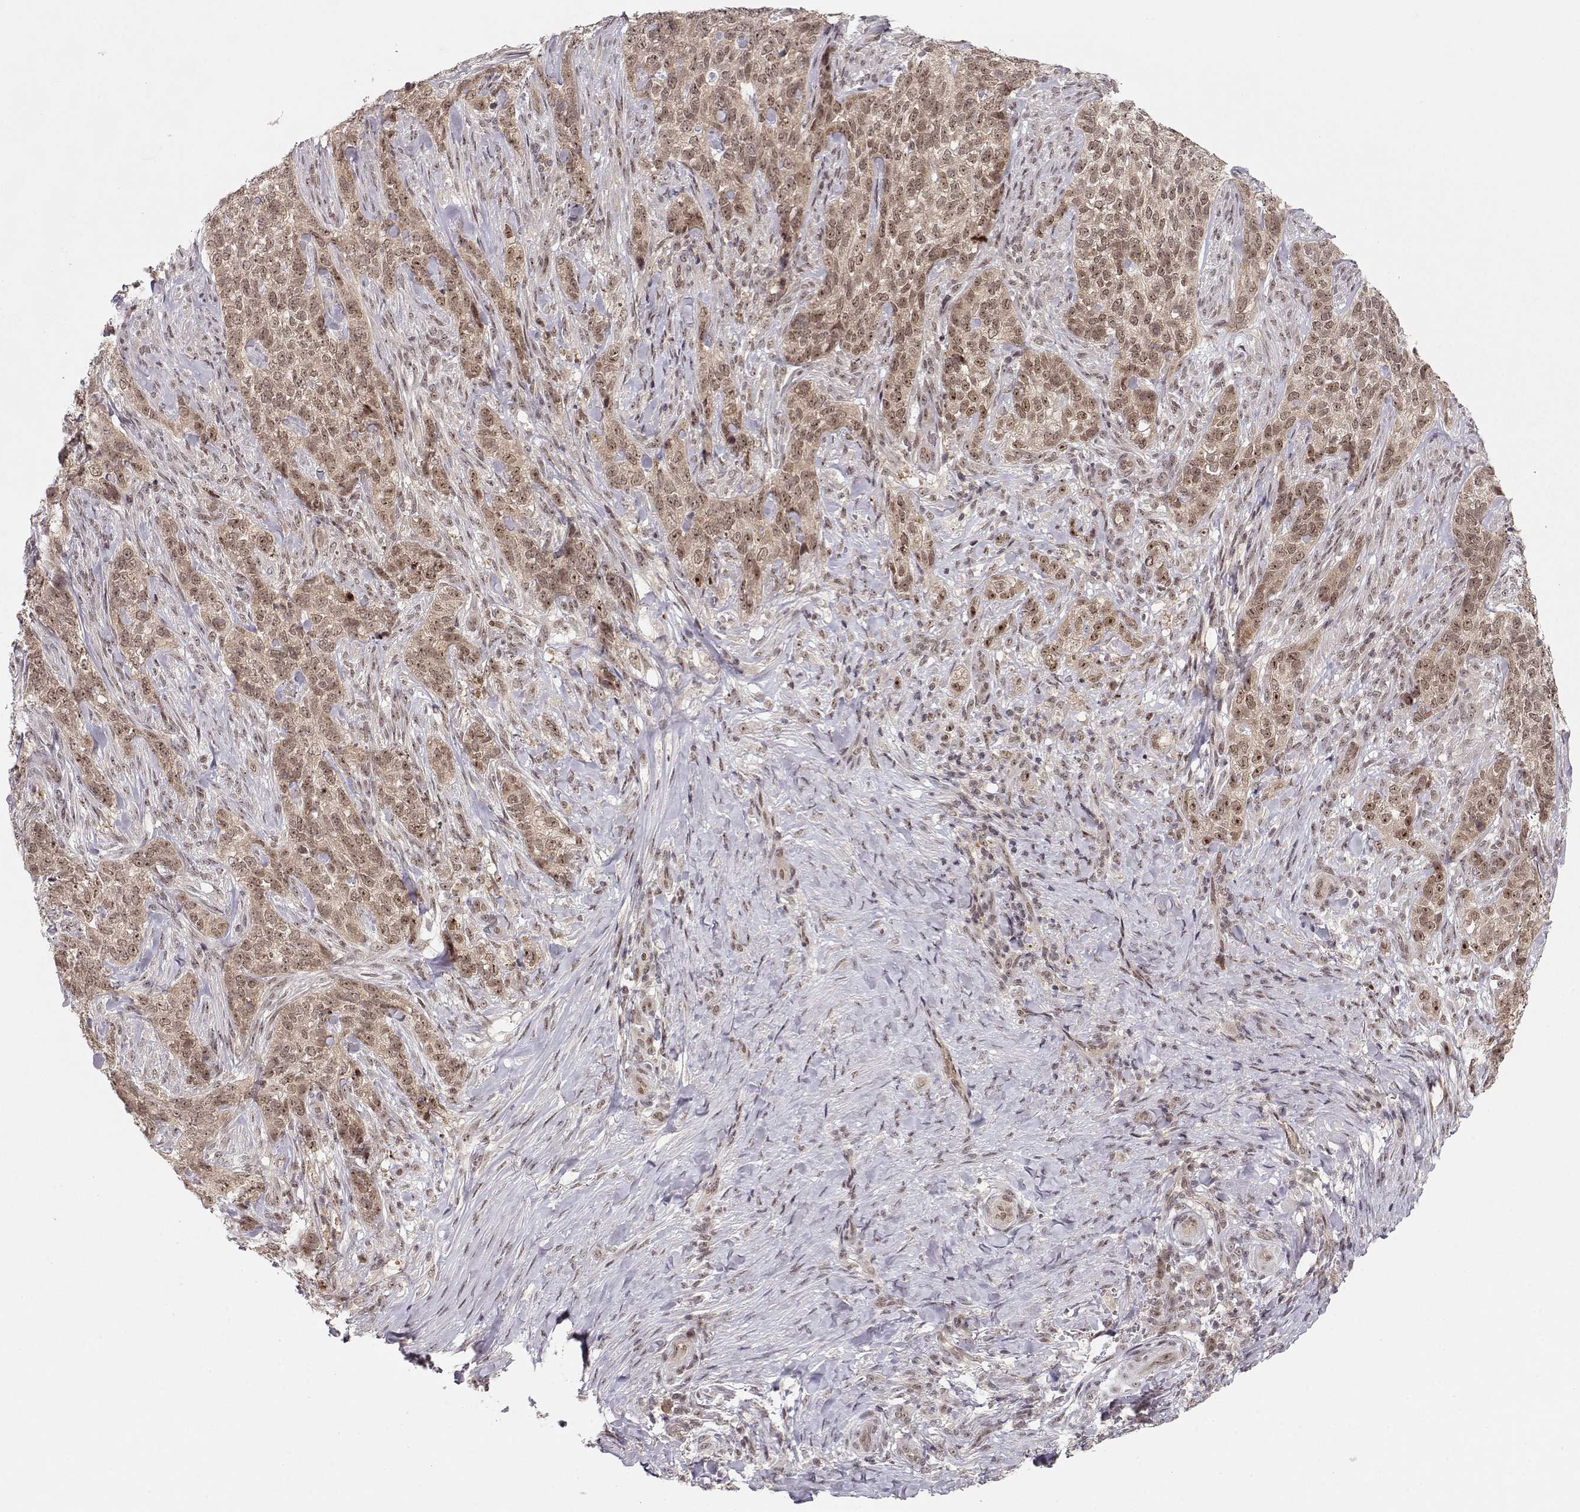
{"staining": {"intensity": "weak", "quantity": ">75%", "location": "cytoplasmic/membranous,nuclear"}, "tissue": "skin cancer", "cell_type": "Tumor cells", "image_type": "cancer", "snomed": [{"axis": "morphology", "description": "Basal cell carcinoma"}, {"axis": "topography", "description": "Skin"}], "caption": "Basal cell carcinoma (skin) stained with a brown dye exhibits weak cytoplasmic/membranous and nuclear positive positivity in approximately >75% of tumor cells.", "gene": "CSNK2A1", "patient": {"sex": "female", "age": 69}}